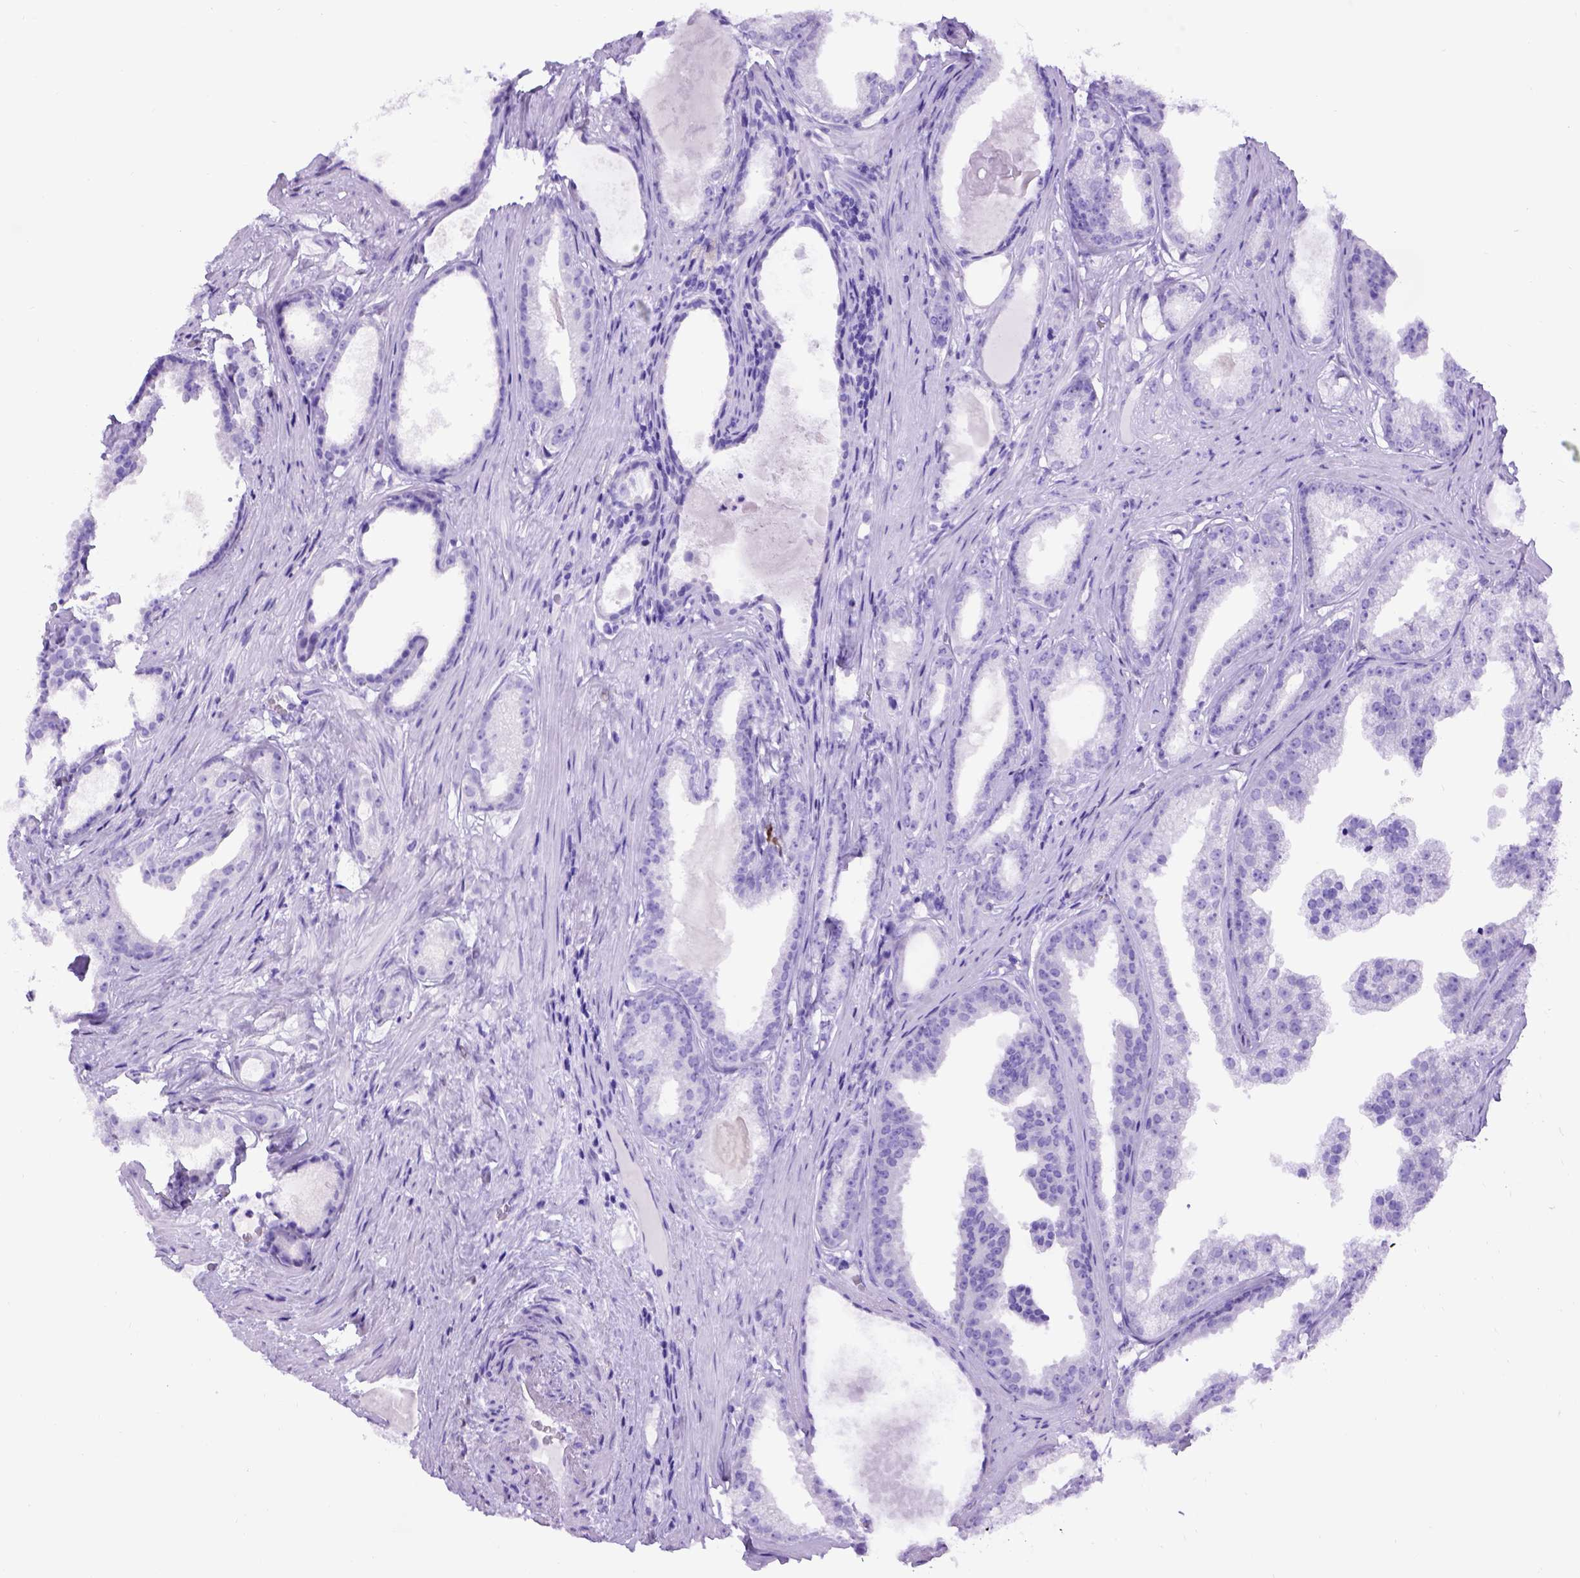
{"staining": {"intensity": "negative", "quantity": "none", "location": "none"}, "tissue": "prostate cancer", "cell_type": "Tumor cells", "image_type": "cancer", "snomed": [{"axis": "morphology", "description": "Adenocarcinoma, Low grade"}, {"axis": "topography", "description": "Prostate"}], "caption": "Low-grade adenocarcinoma (prostate) was stained to show a protein in brown. There is no significant expression in tumor cells.", "gene": "MEOX2", "patient": {"sex": "male", "age": 65}}